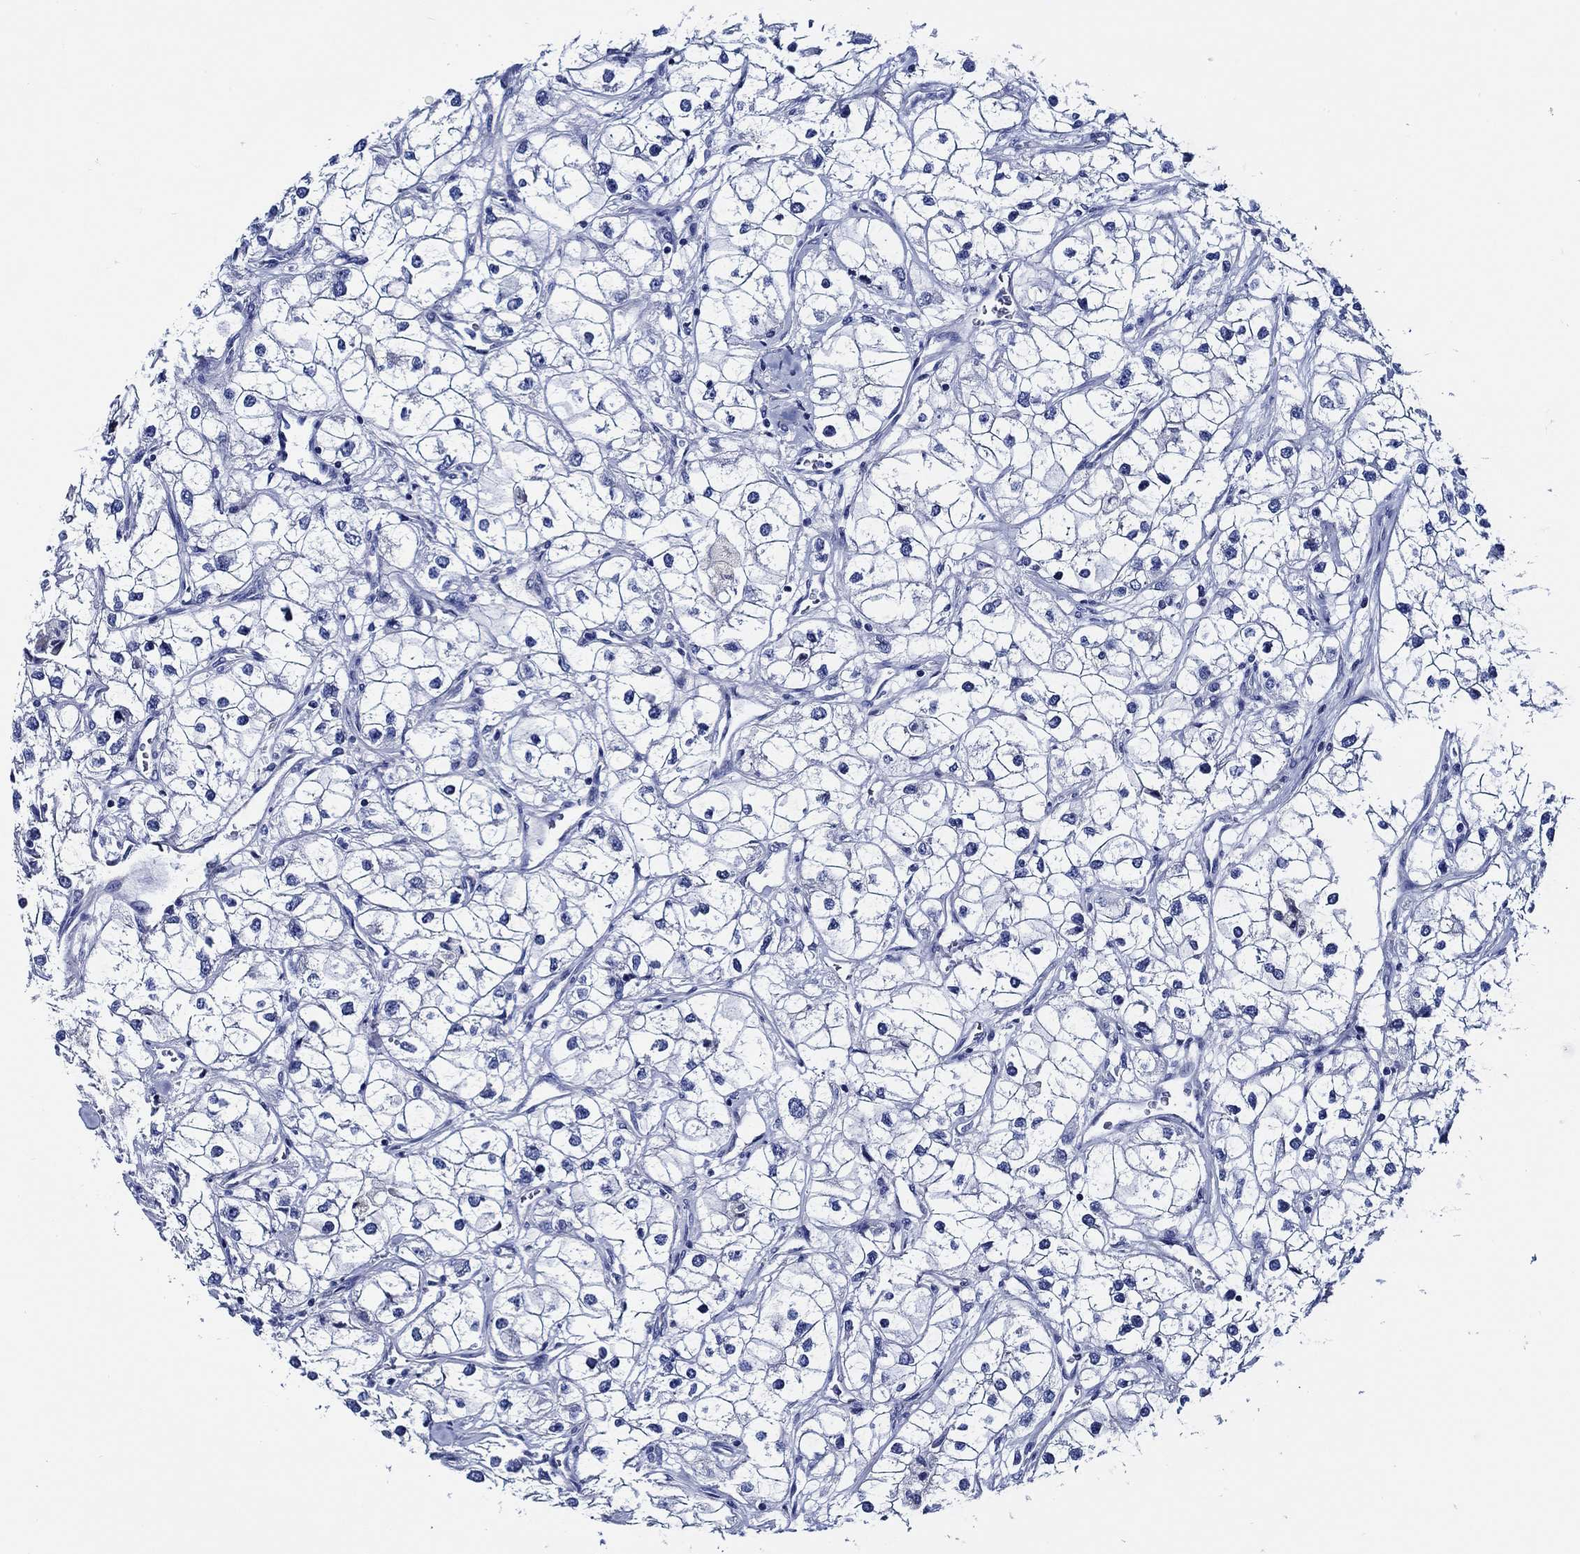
{"staining": {"intensity": "negative", "quantity": "none", "location": "none"}, "tissue": "renal cancer", "cell_type": "Tumor cells", "image_type": "cancer", "snomed": [{"axis": "morphology", "description": "Adenocarcinoma, NOS"}, {"axis": "topography", "description": "Kidney"}], "caption": "Tumor cells show no significant staining in renal cancer. (IHC, brightfield microscopy, high magnification).", "gene": "WDR62", "patient": {"sex": "male", "age": 59}}